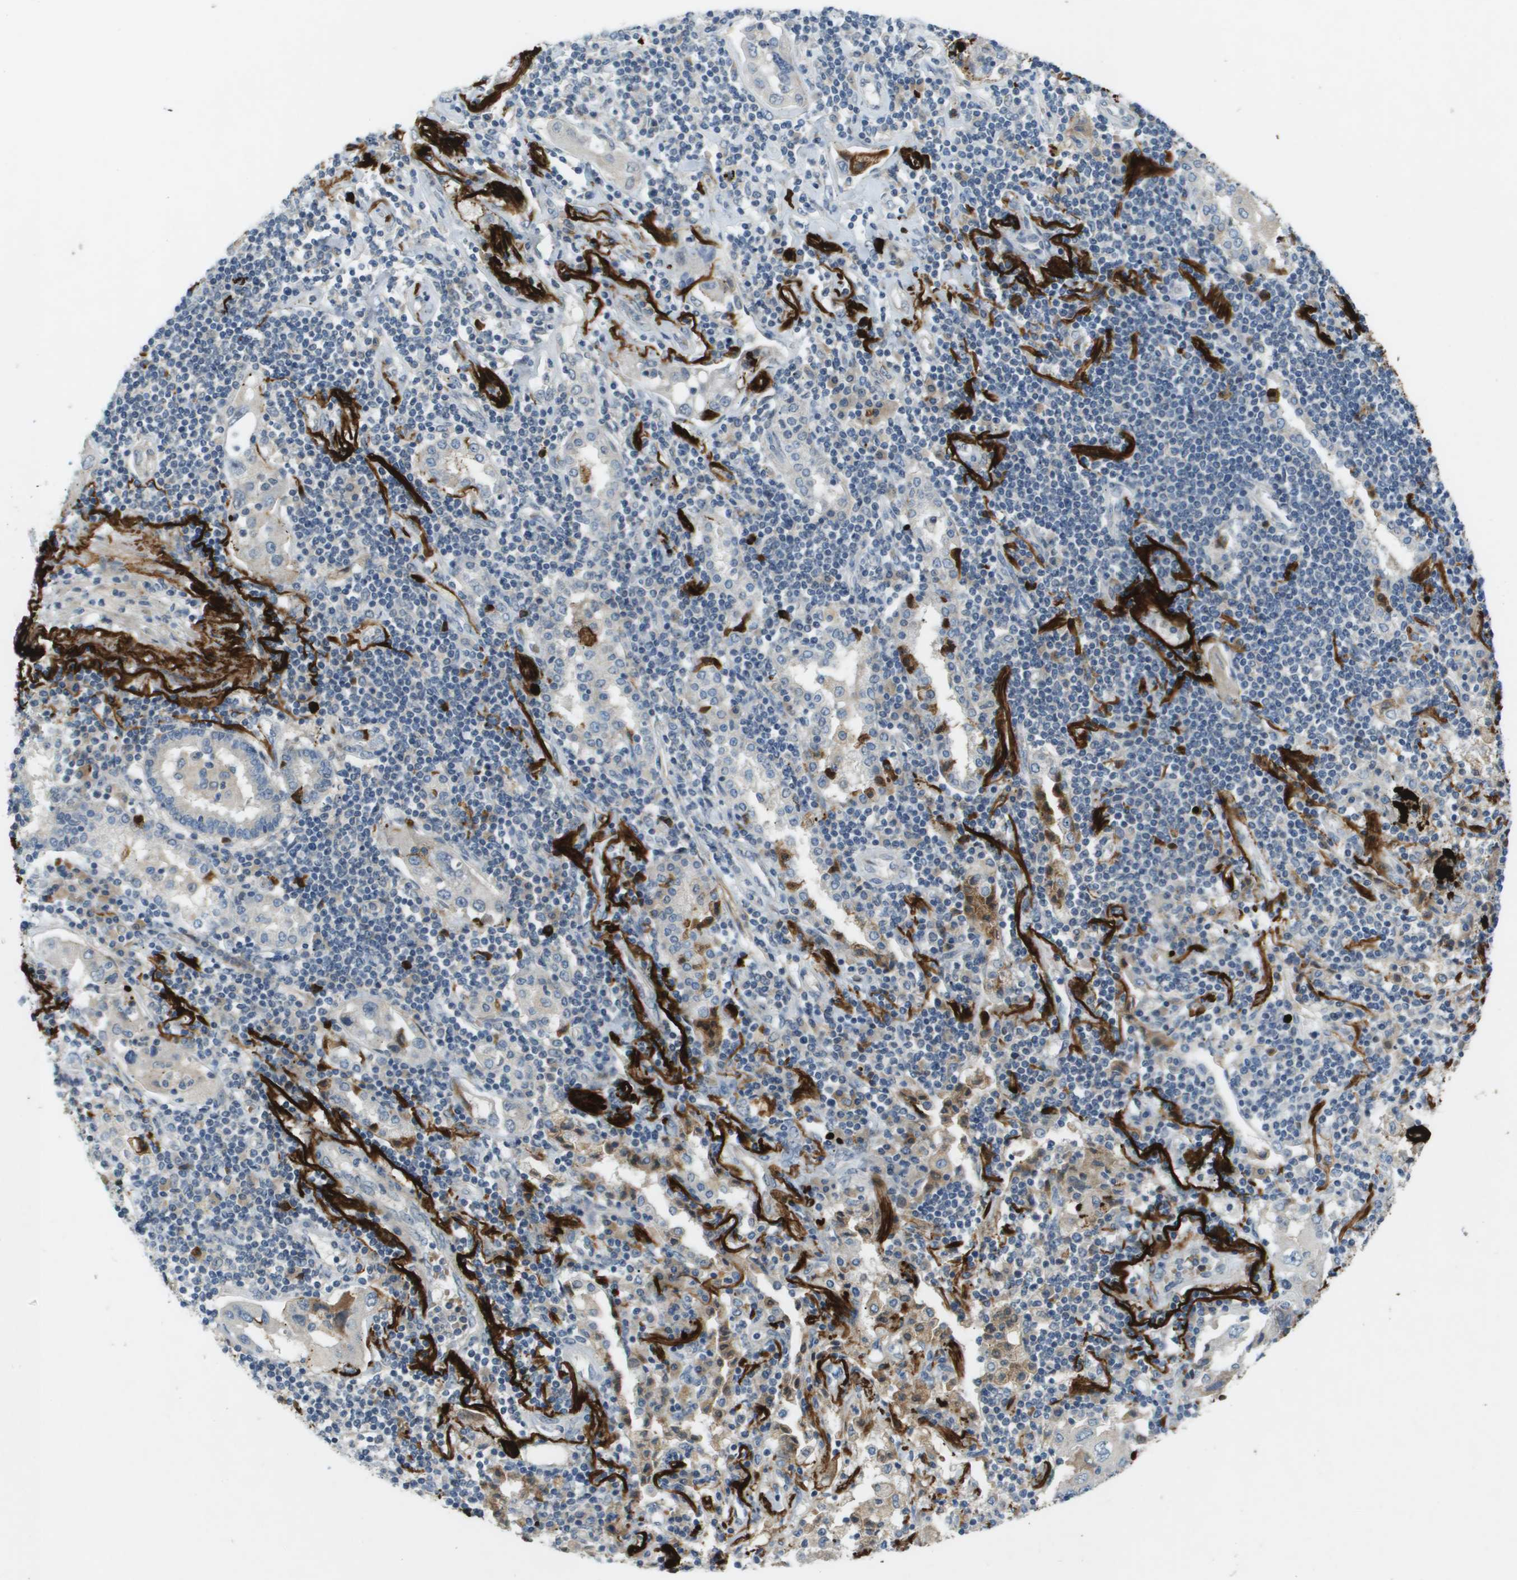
{"staining": {"intensity": "negative", "quantity": "none", "location": "none"}, "tissue": "lung cancer", "cell_type": "Tumor cells", "image_type": "cancer", "snomed": [{"axis": "morphology", "description": "Adenocarcinoma, NOS"}, {"axis": "topography", "description": "Lung"}], "caption": "IHC of lung cancer exhibits no positivity in tumor cells.", "gene": "VTN", "patient": {"sex": "female", "age": 65}}